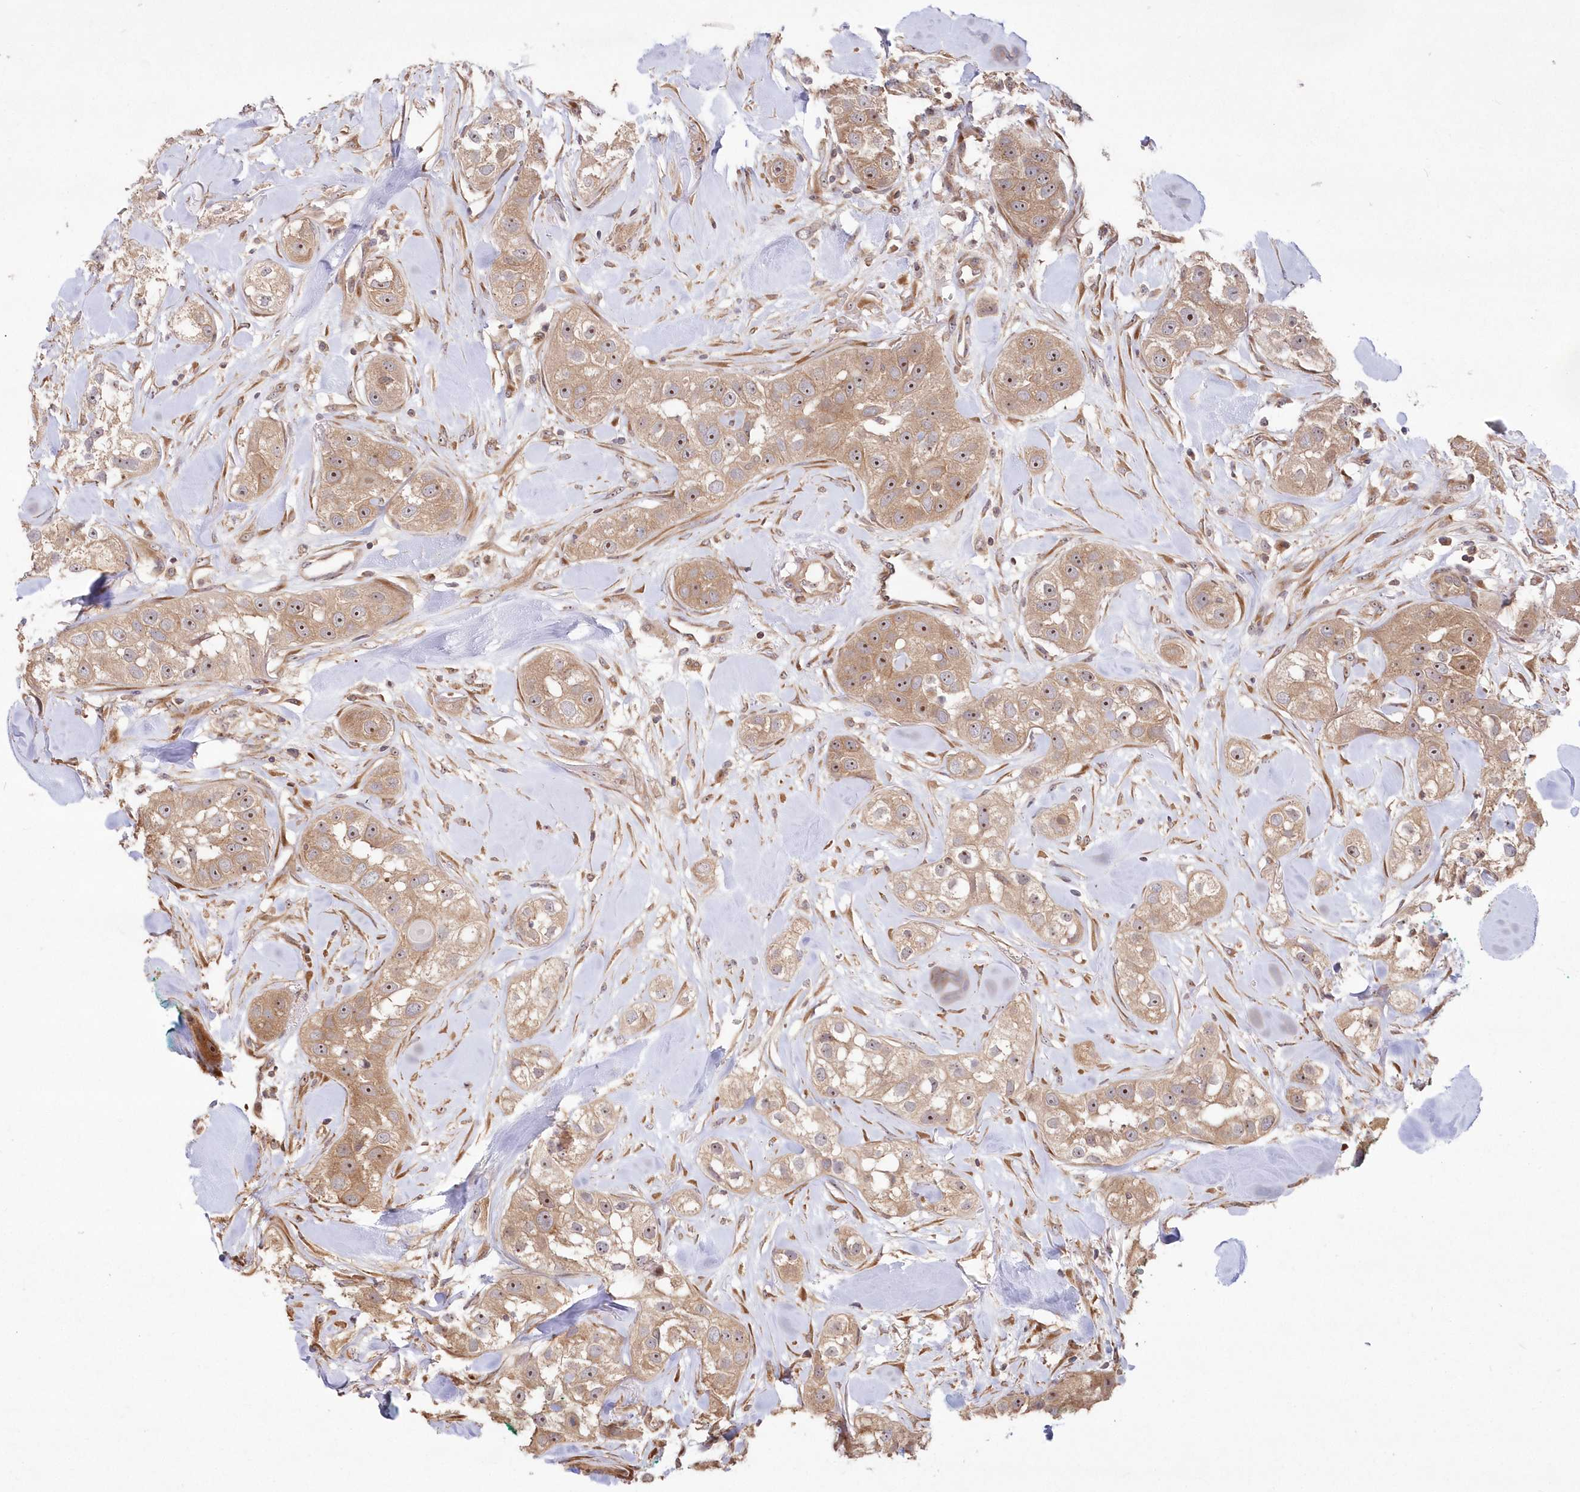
{"staining": {"intensity": "moderate", "quantity": ">75%", "location": "cytoplasmic/membranous,nuclear"}, "tissue": "head and neck cancer", "cell_type": "Tumor cells", "image_type": "cancer", "snomed": [{"axis": "morphology", "description": "Normal tissue, NOS"}, {"axis": "morphology", "description": "Squamous cell carcinoma, NOS"}, {"axis": "topography", "description": "Skeletal muscle"}, {"axis": "topography", "description": "Head-Neck"}], "caption": "DAB (3,3'-diaminobenzidine) immunohistochemical staining of human squamous cell carcinoma (head and neck) exhibits moderate cytoplasmic/membranous and nuclear protein positivity in approximately >75% of tumor cells.", "gene": "TBCA", "patient": {"sex": "male", "age": 51}}